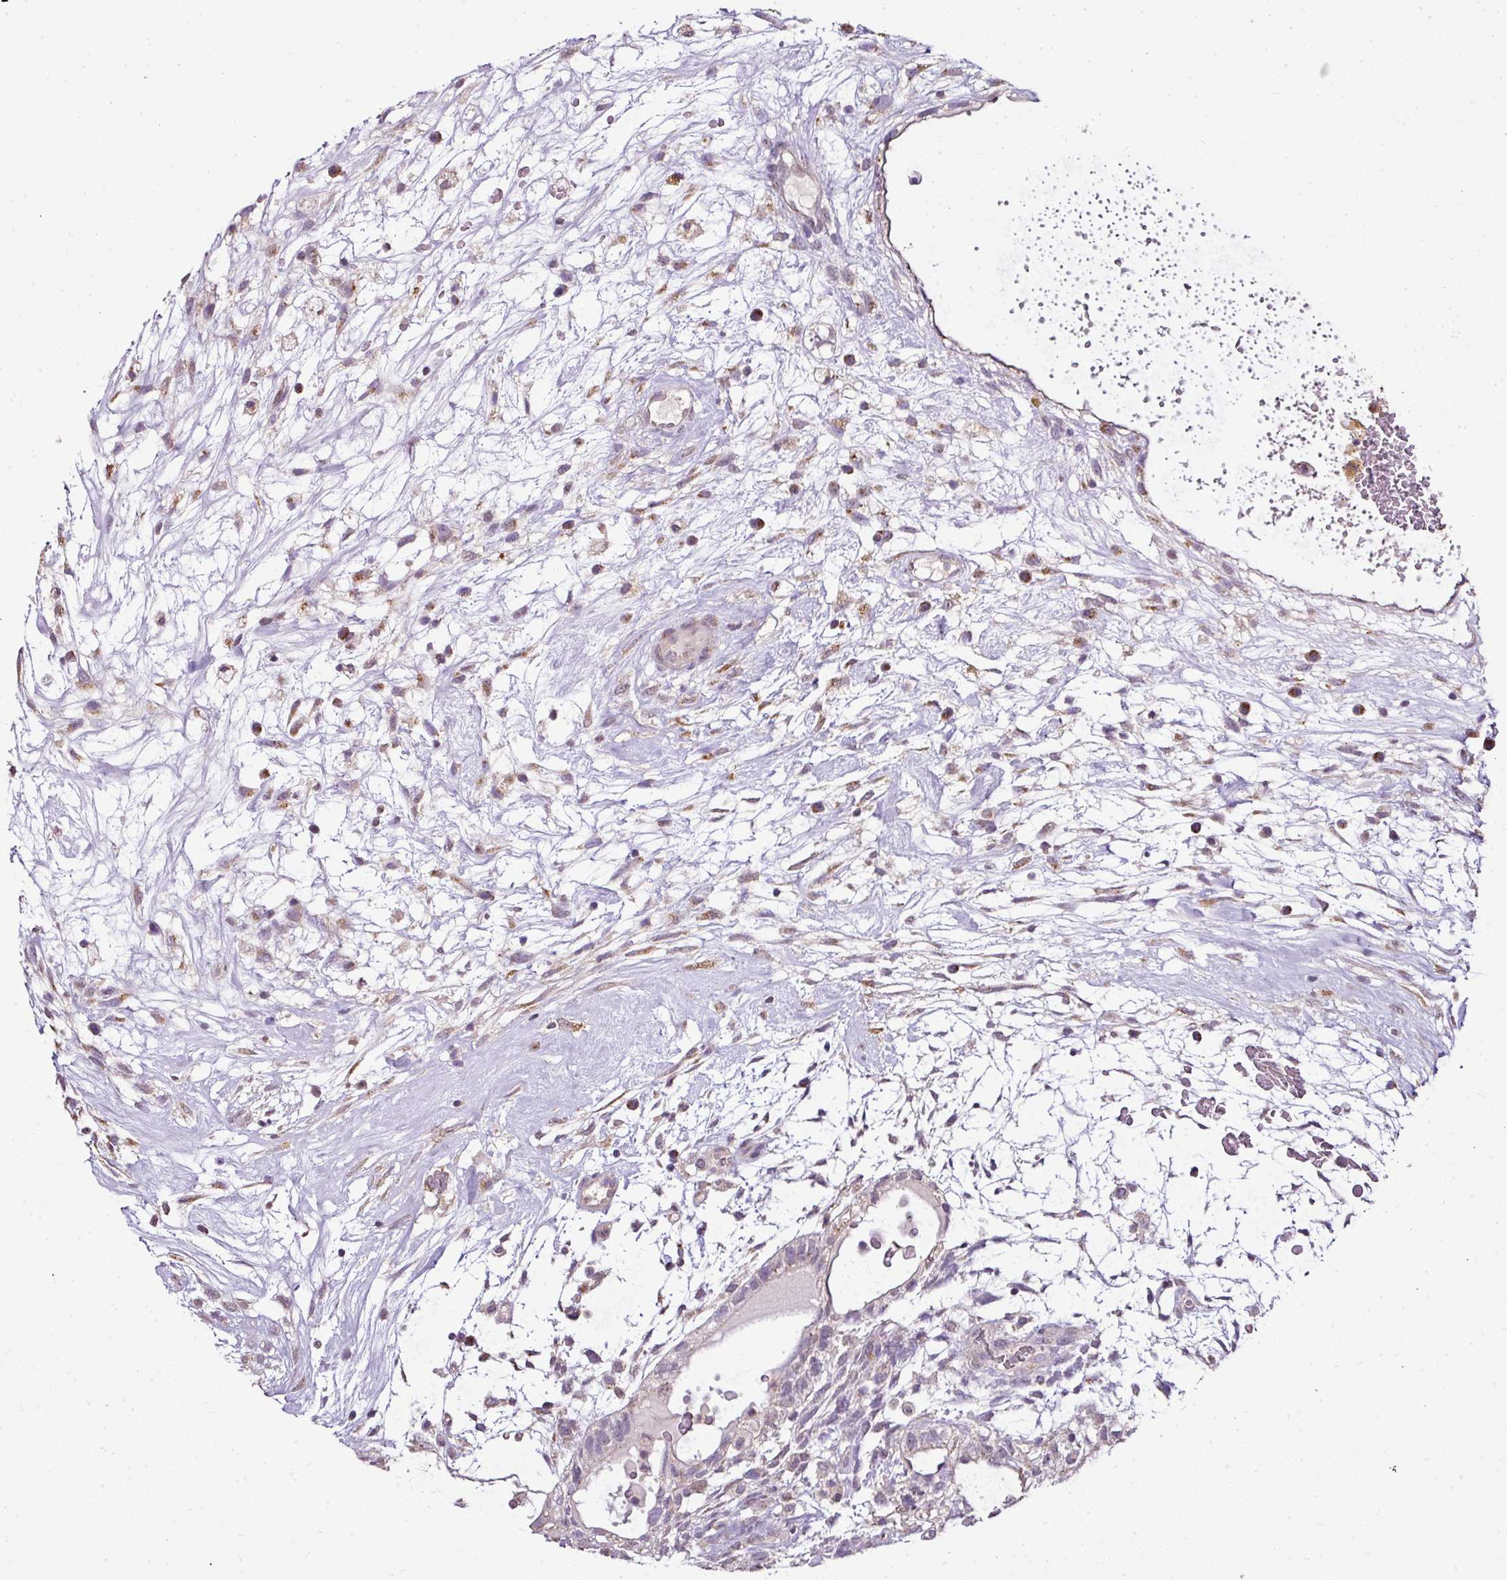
{"staining": {"intensity": "negative", "quantity": "none", "location": "none"}, "tissue": "testis cancer", "cell_type": "Tumor cells", "image_type": "cancer", "snomed": [{"axis": "morphology", "description": "Carcinoma, Embryonal, NOS"}, {"axis": "topography", "description": "Testis"}], "caption": "Human embryonal carcinoma (testis) stained for a protein using immunohistochemistry displays no staining in tumor cells.", "gene": "JPH2", "patient": {"sex": "male", "age": 32}}